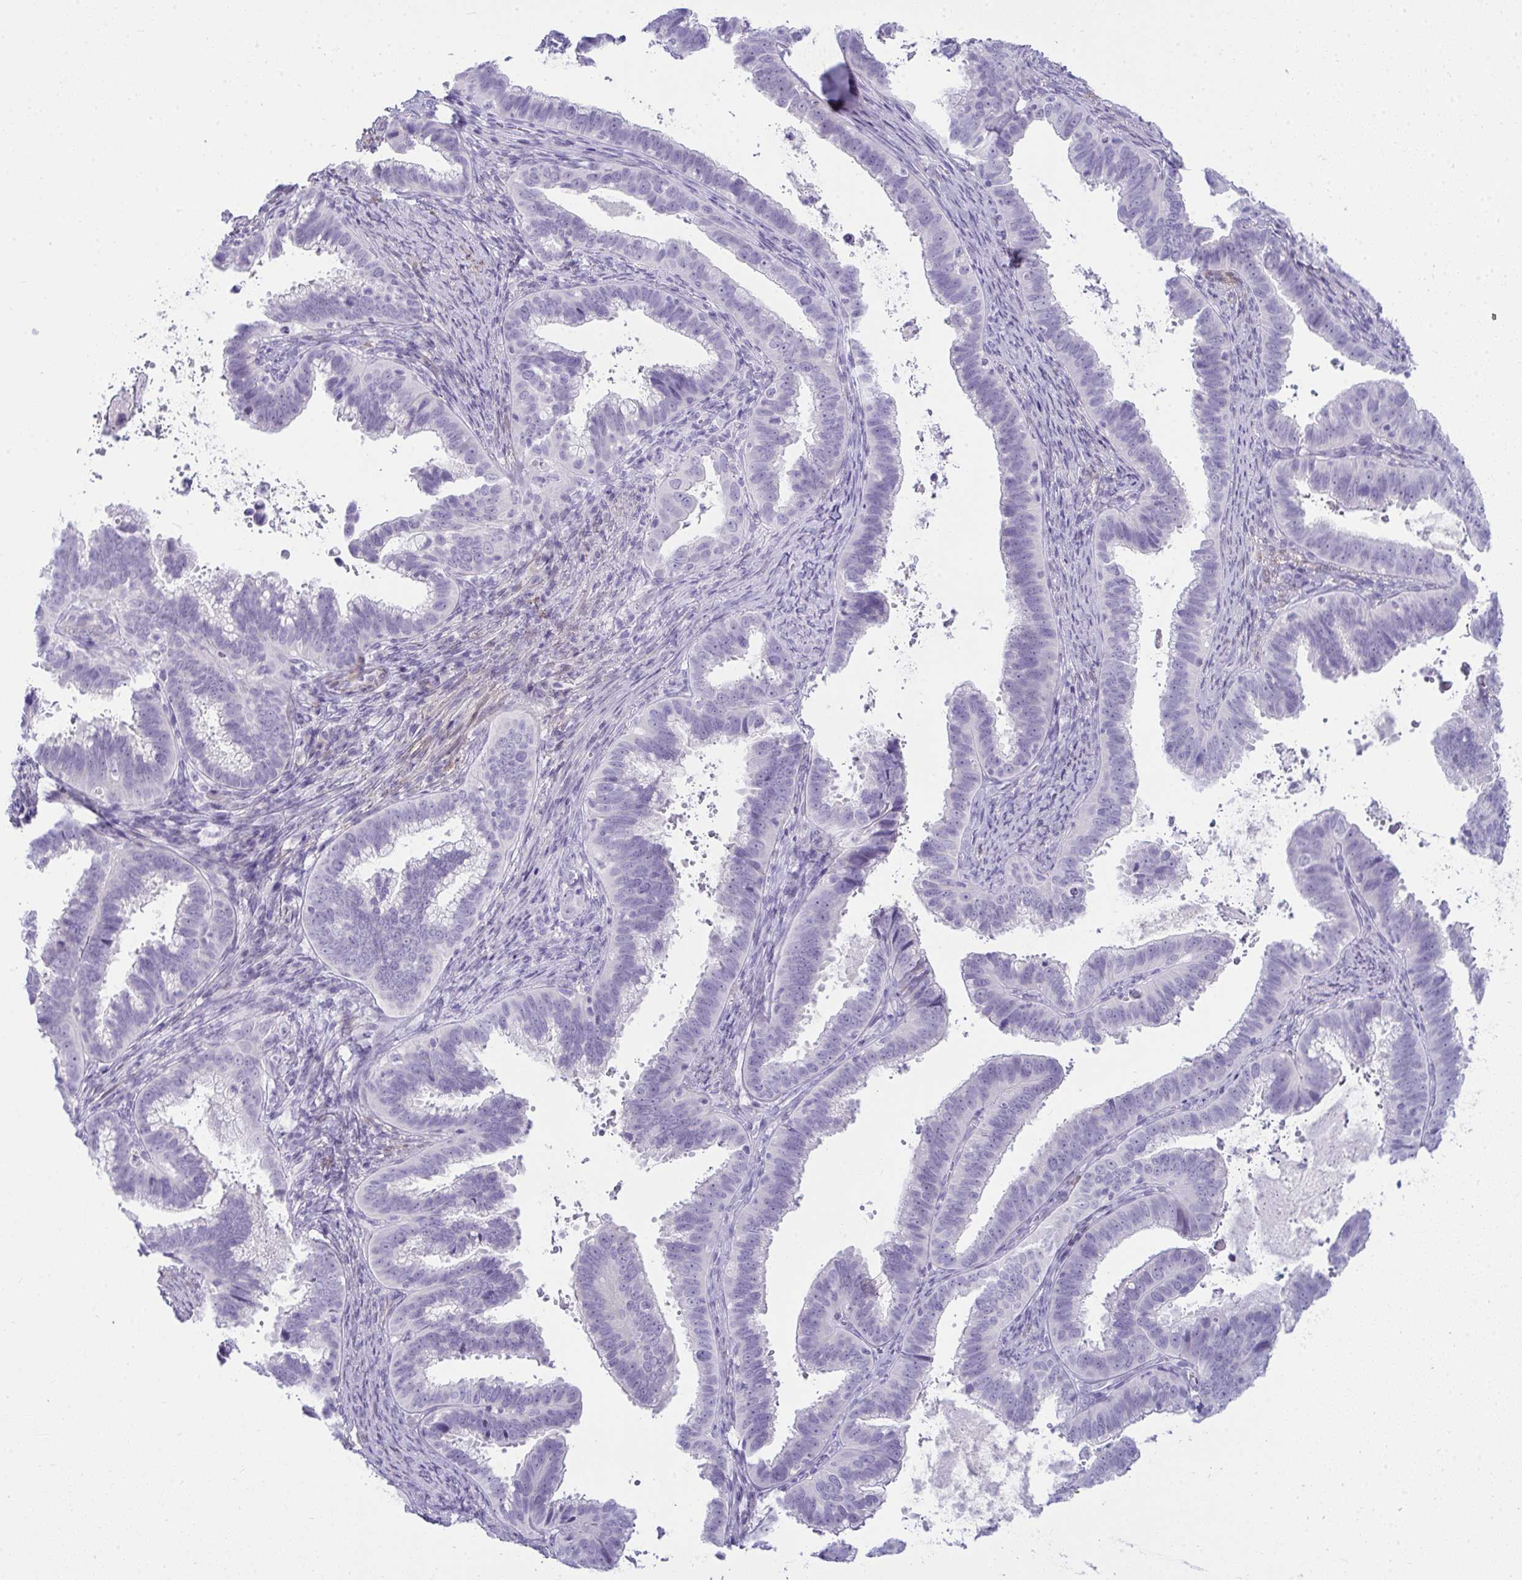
{"staining": {"intensity": "negative", "quantity": "none", "location": "none"}, "tissue": "cervical cancer", "cell_type": "Tumor cells", "image_type": "cancer", "snomed": [{"axis": "morphology", "description": "Adenocarcinoma, NOS"}, {"axis": "topography", "description": "Cervix"}], "caption": "The image demonstrates no significant staining in tumor cells of cervical adenocarcinoma.", "gene": "HSPB6", "patient": {"sex": "female", "age": 61}}